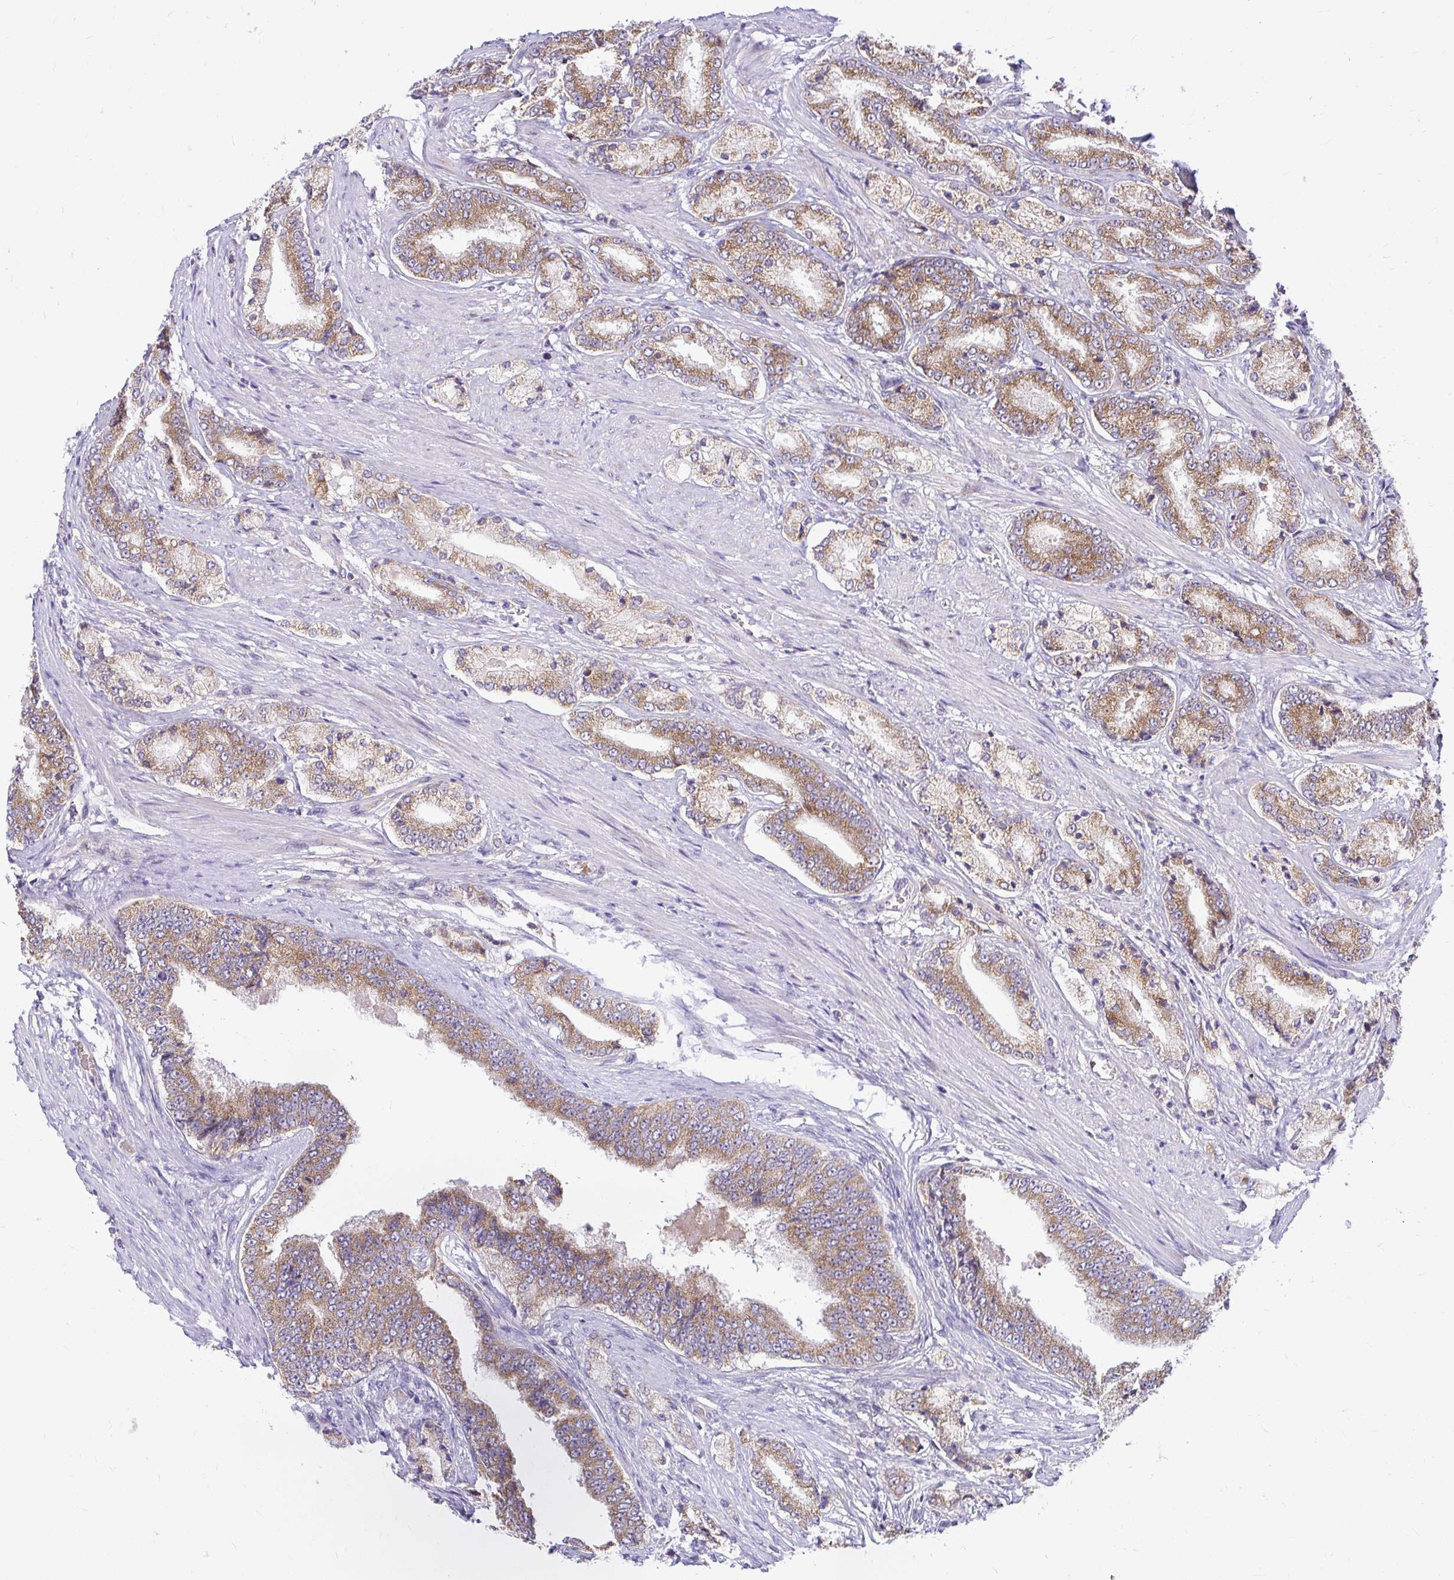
{"staining": {"intensity": "moderate", "quantity": ">75%", "location": "cytoplasmic/membranous"}, "tissue": "prostate cancer", "cell_type": "Tumor cells", "image_type": "cancer", "snomed": [{"axis": "morphology", "description": "Adenocarcinoma, High grade"}, {"axis": "topography", "description": "Prostate and seminal vesicle, NOS"}], "caption": "Adenocarcinoma (high-grade) (prostate) stained with a protein marker demonstrates moderate staining in tumor cells.", "gene": "VTI1B", "patient": {"sex": "male", "age": 61}}